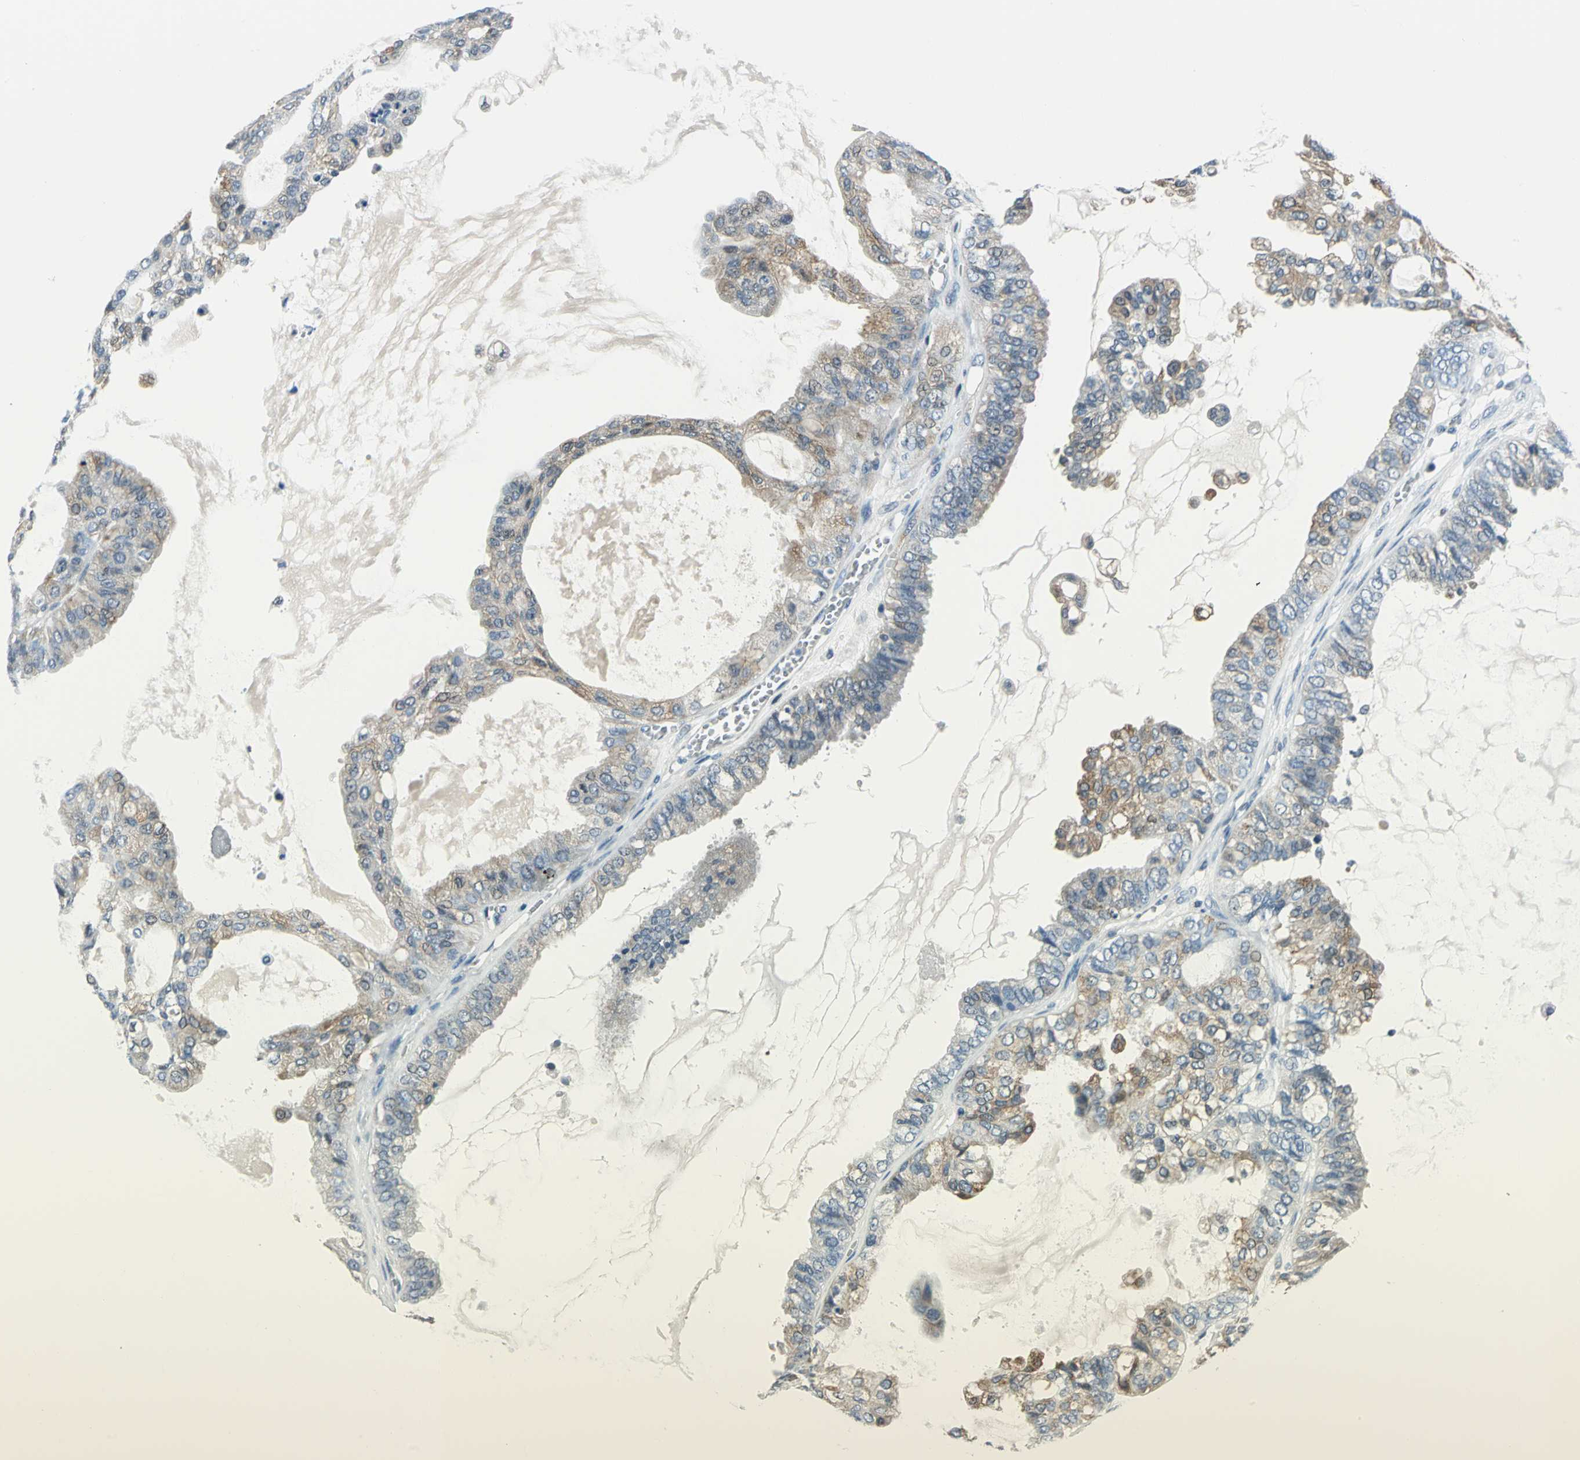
{"staining": {"intensity": "weak", "quantity": "25%-75%", "location": "cytoplasmic/membranous"}, "tissue": "ovarian cancer", "cell_type": "Tumor cells", "image_type": "cancer", "snomed": [{"axis": "morphology", "description": "Carcinoma, NOS"}, {"axis": "morphology", "description": "Carcinoma, endometroid"}, {"axis": "topography", "description": "Ovary"}], "caption": "Weak cytoplasmic/membranous protein staining is seen in about 25%-75% of tumor cells in endometroid carcinoma (ovarian).", "gene": "HSPB1", "patient": {"sex": "female", "age": 50}}